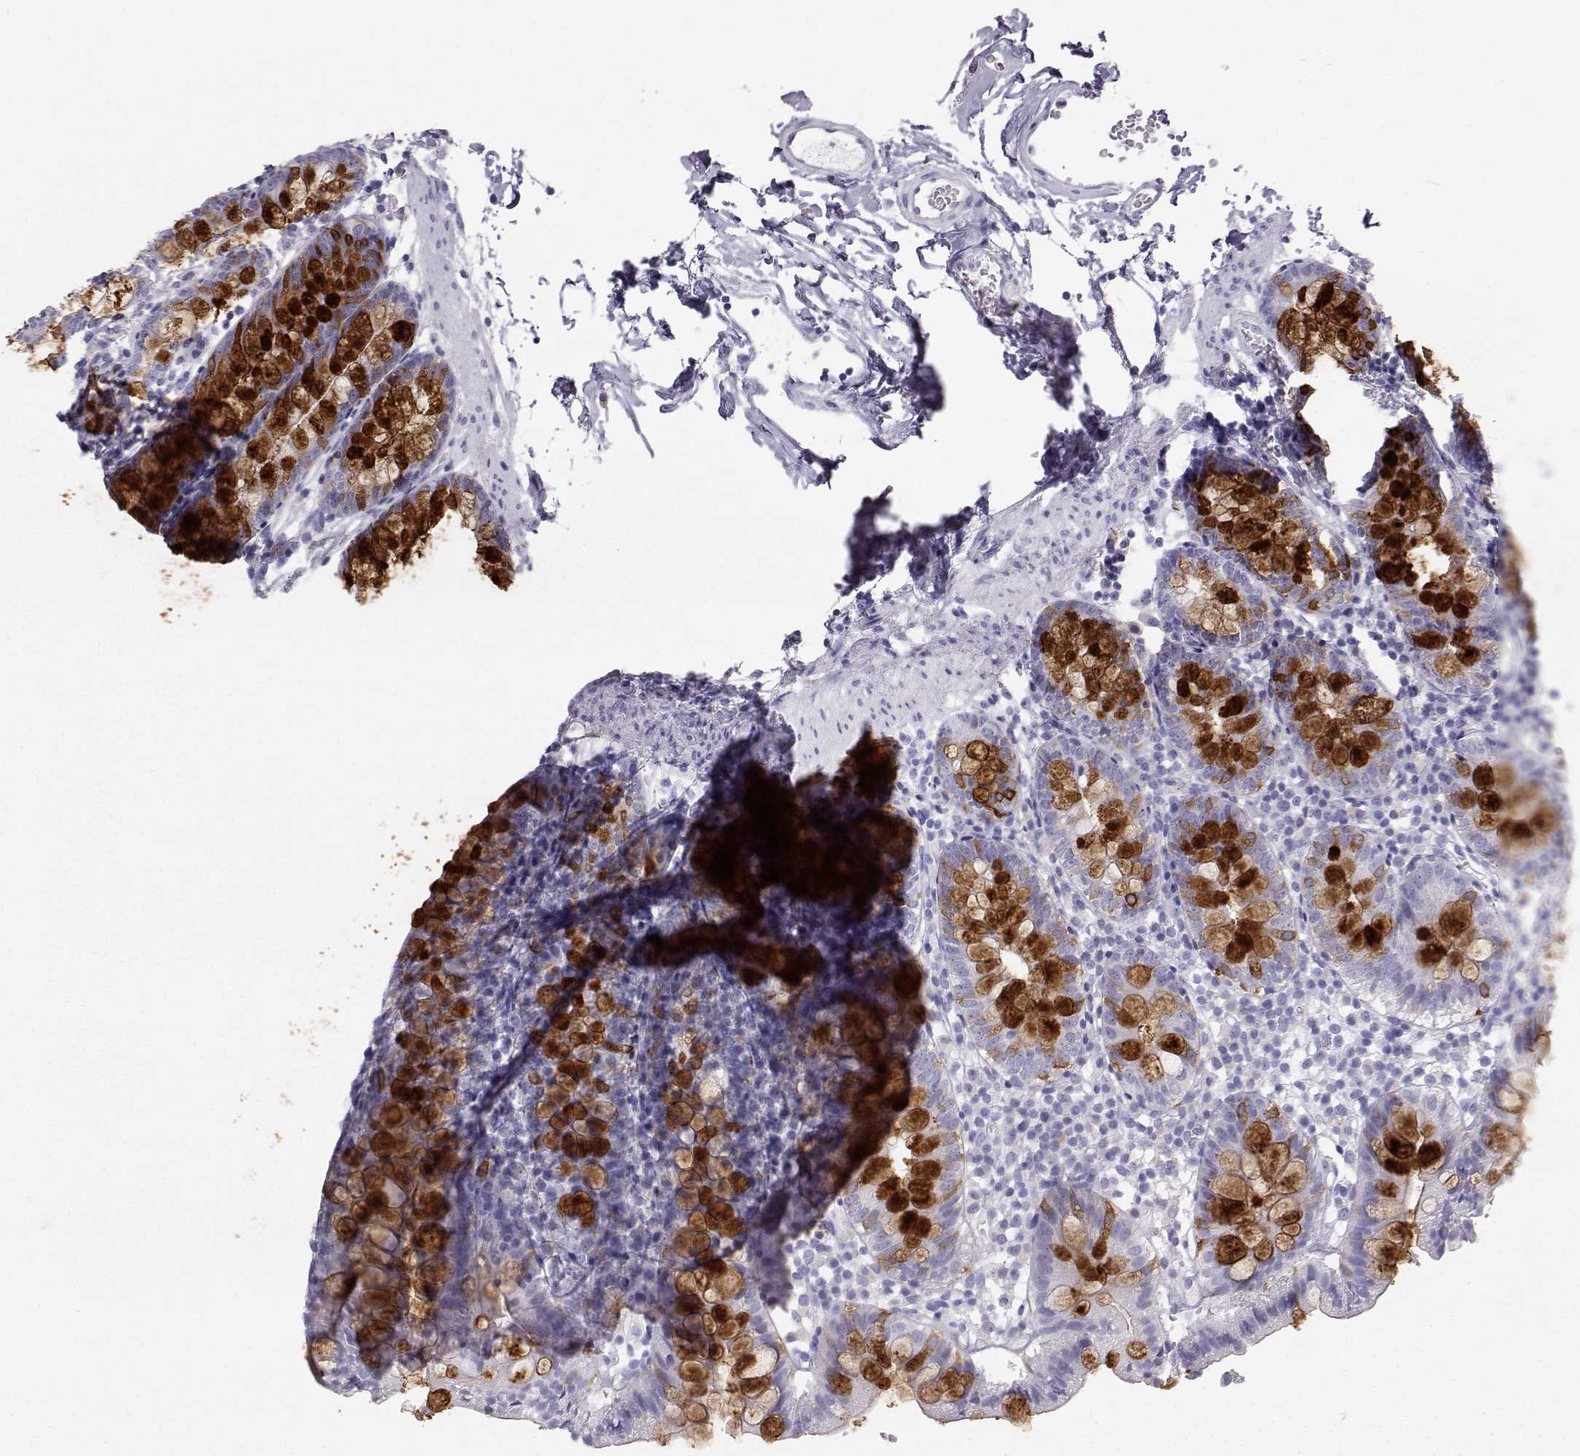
{"staining": {"intensity": "strong", "quantity": "<25%", "location": "cytoplasmic/membranous"}, "tissue": "small intestine", "cell_type": "Glandular cells", "image_type": "normal", "snomed": [{"axis": "morphology", "description": "Normal tissue, NOS"}, {"axis": "topography", "description": "Small intestine"}], "caption": "The histopathology image displays immunohistochemical staining of unremarkable small intestine. There is strong cytoplasmic/membranous staining is present in approximately <25% of glandular cells. The staining was performed using DAB to visualize the protein expression in brown, while the nuclei were stained in blue with hematoxylin (Magnification: 20x).", "gene": "ITLN1", "patient": {"sex": "female", "age": 90}}